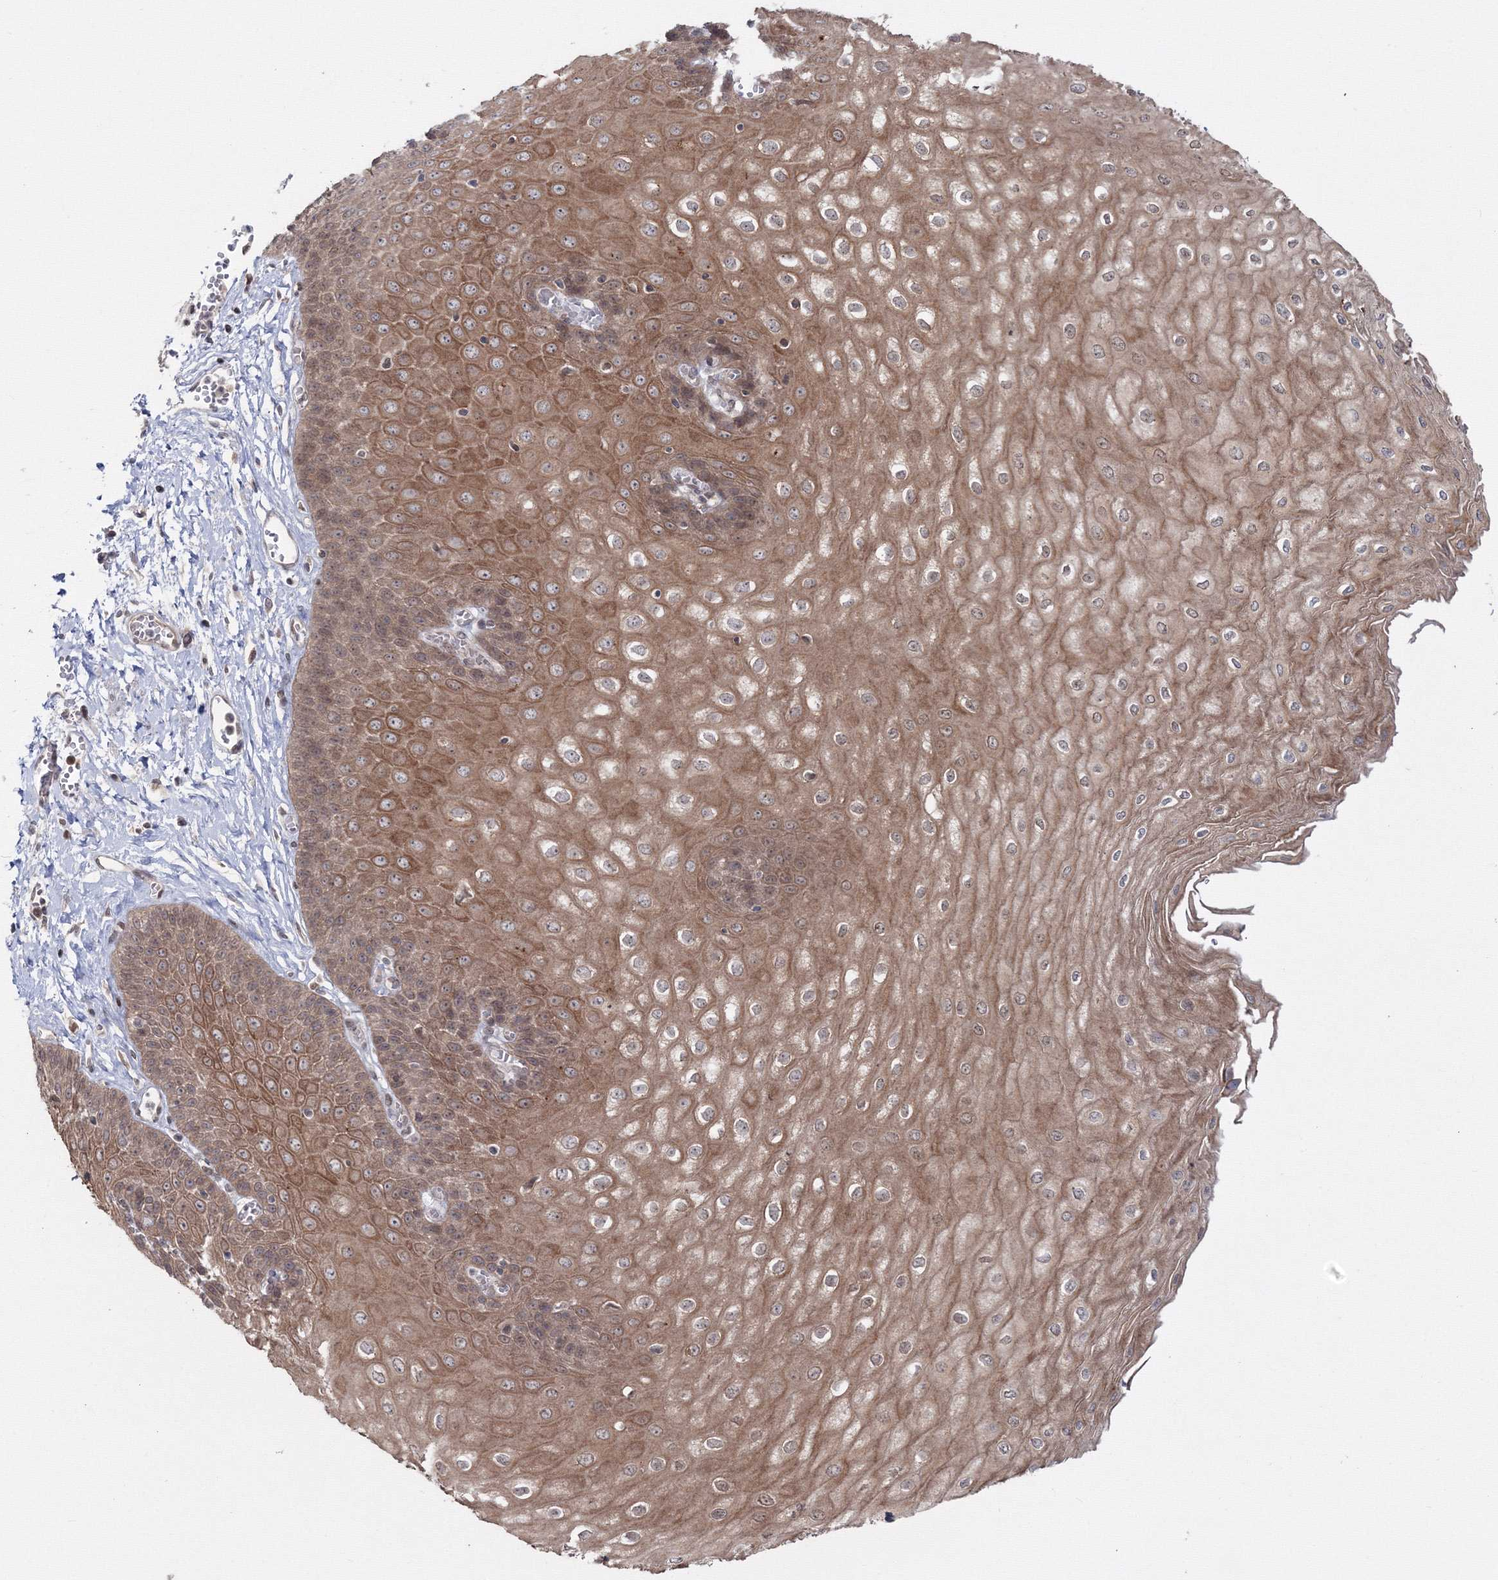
{"staining": {"intensity": "moderate", "quantity": ">75%", "location": "cytoplasmic/membranous"}, "tissue": "esophagus", "cell_type": "Squamous epithelial cells", "image_type": "normal", "snomed": [{"axis": "morphology", "description": "Normal tissue, NOS"}, {"axis": "topography", "description": "Esophagus"}], "caption": "Immunohistochemical staining of unremarkable esophagus displays >75% levels of moderate cytoplasmic/membranous protein positivity in approximately >75% of squamous epithelial cells. (DAB (3,3'-diaminobenzidine) IHC, brown staining for protein, blue staining for nuclei).", "gene": "ZFAND6", "patient": {"sex": "male", "age": 60}}